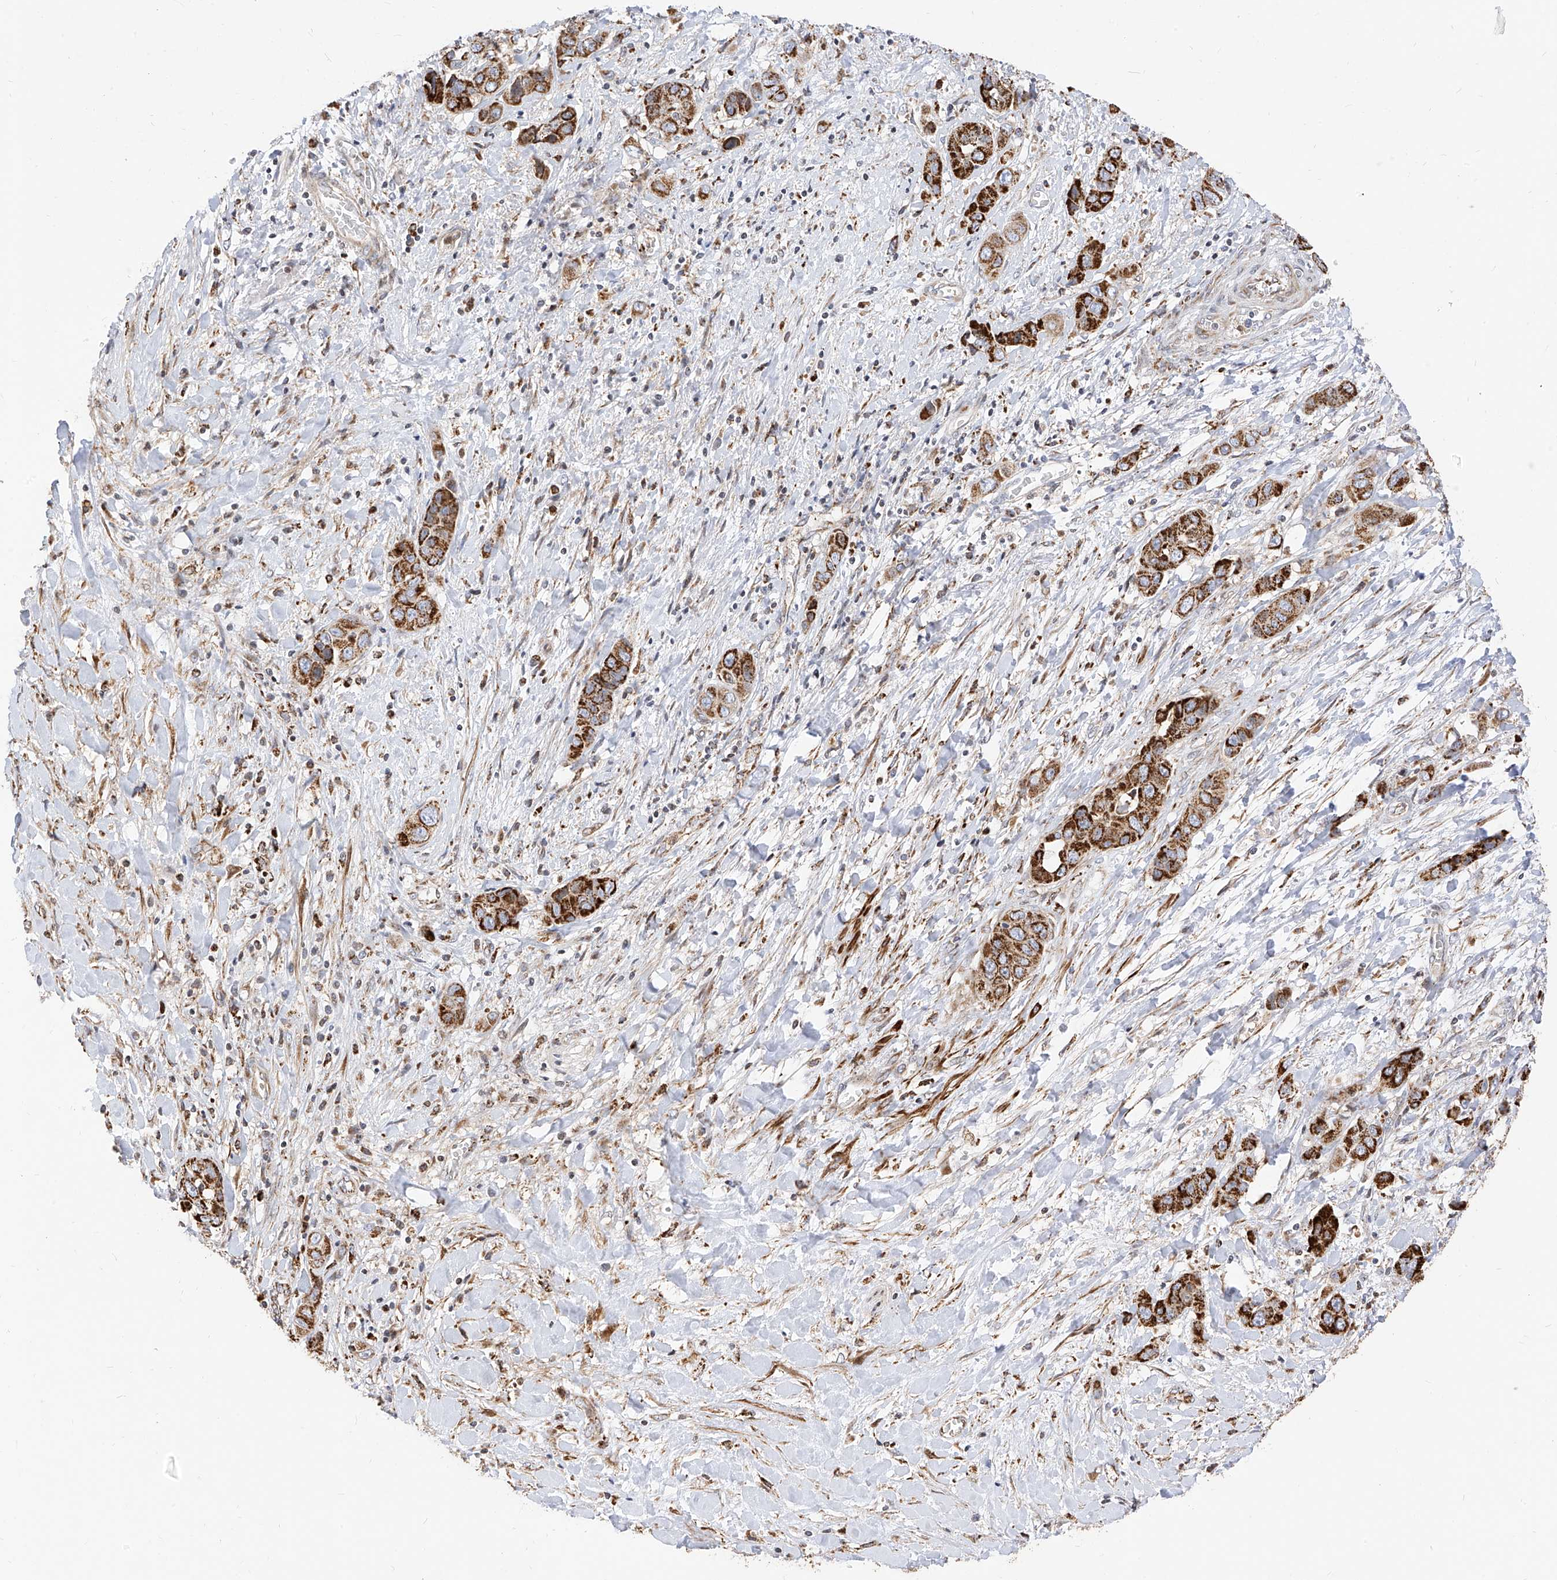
{"staining": {"intensity": "strong", "quantity": ">75%", "location": "cytoplasmic/membranous"}, "tissue": "liver cancer", "cell_type": "Tumor cells", "image_type": "cancer", "snomed": [{"axis": "morphology", "description": "Cholangiocarcinoma"}, {"axis": "topography", "description": "Liver"}], "caption": "Immunohistochemistry (DAB) staining of human liver cancer shows strong cytoplasmic/membranous protein expression in approximately >75% of tumor cells. (Brightfield microscopy of DAB IHC at high magnification).", "gene": "TTLL8", "patient": {"sex": "female", "age": 52}}